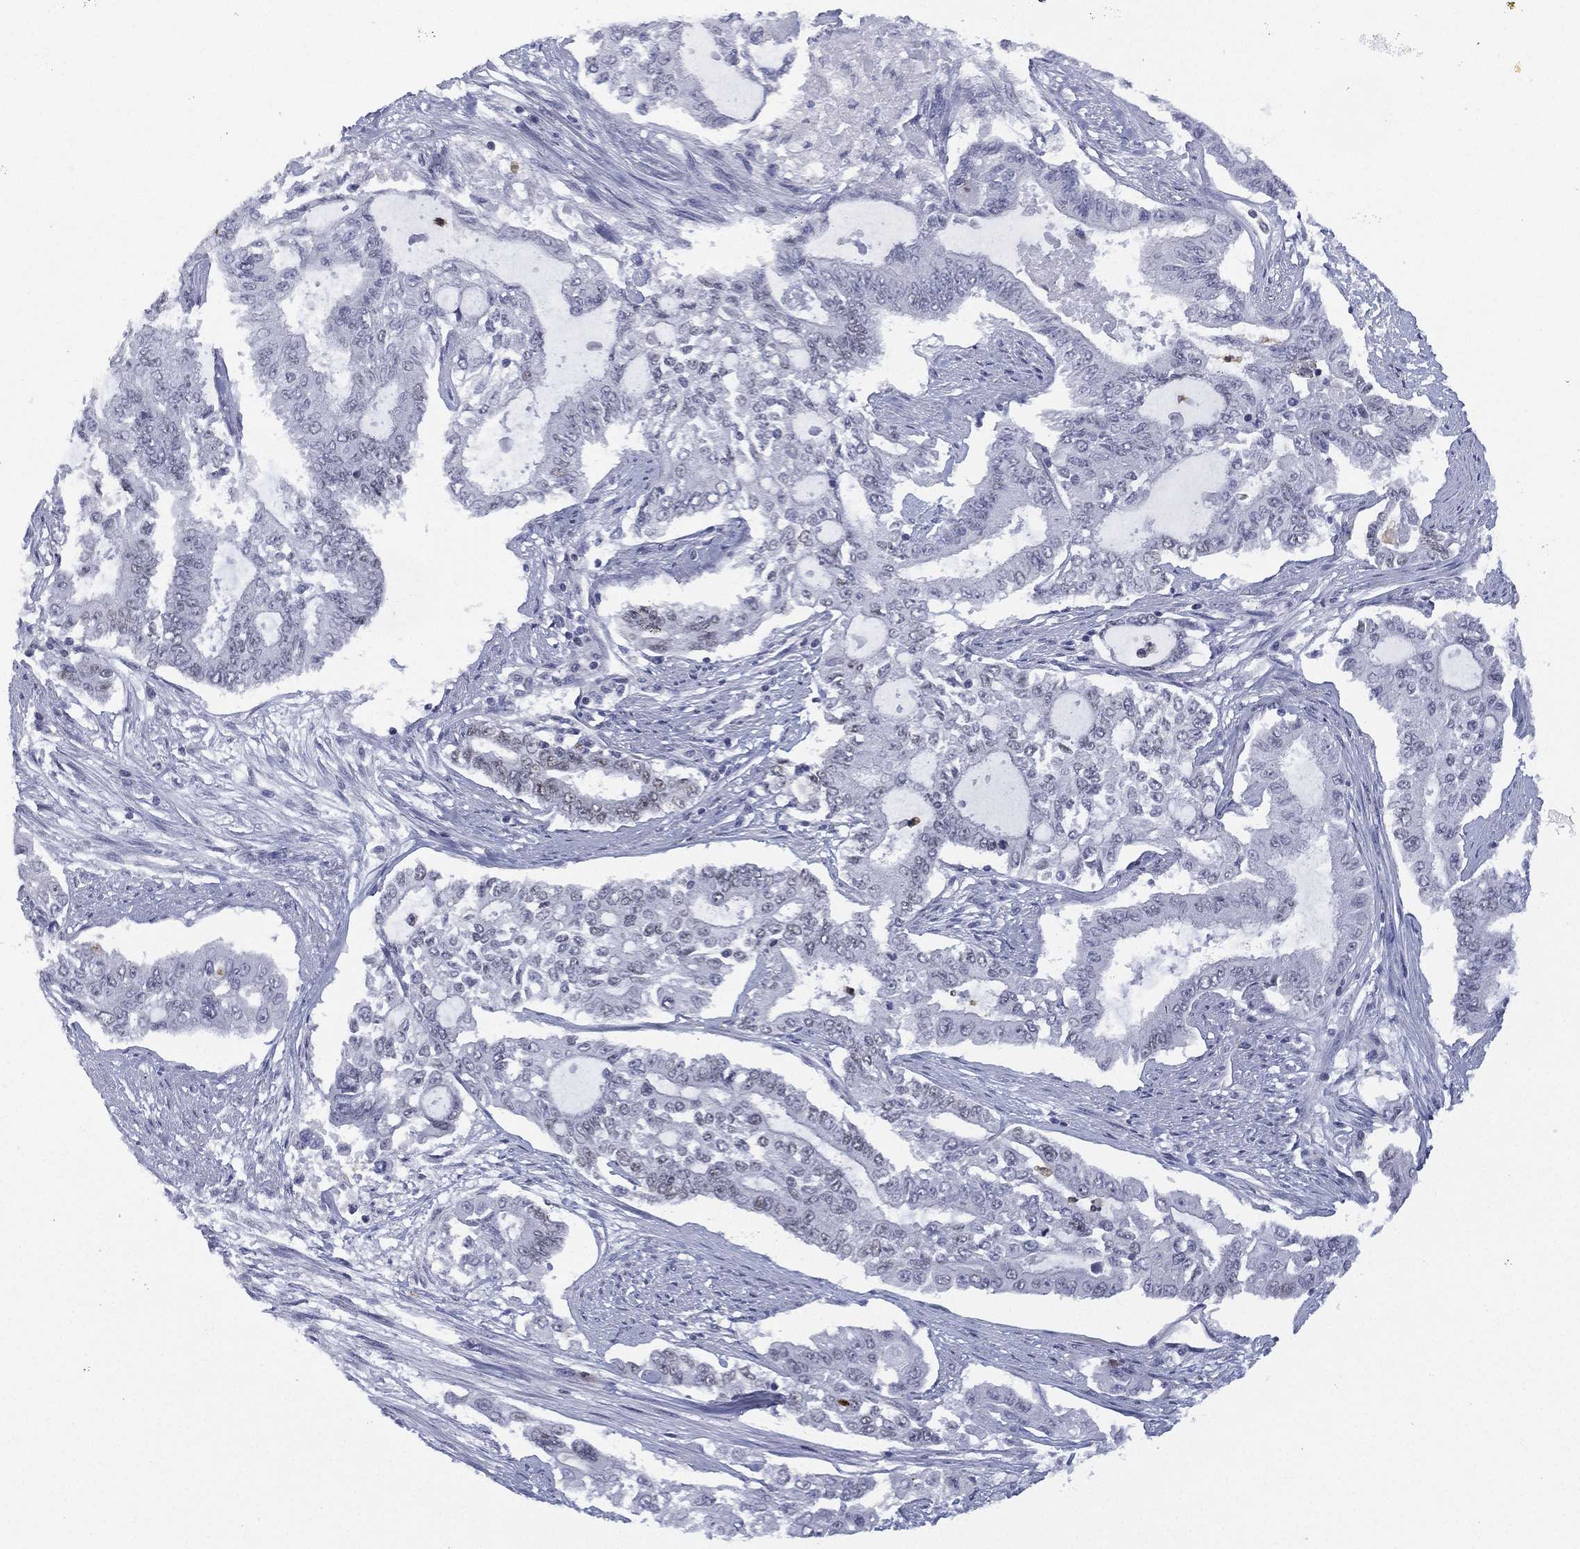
{"staining": {"intensity": "negative", "quantity": "none", "location": "none"}, "tissue": "endometrial cancer", "cell_type": "Tumor cells", "image_type": "cancer", "snomed": [{"axis": "morphology", "description": "Adenocarcinoma, NOS"}, {"axis": "topography", "description": "Uterus"}], "caption": "Tumor cells show no significant protein positivity in endometrial adenocarcinoma.", "gene": "ZNF711", "patient": {"sex": "female", "age": 59}}